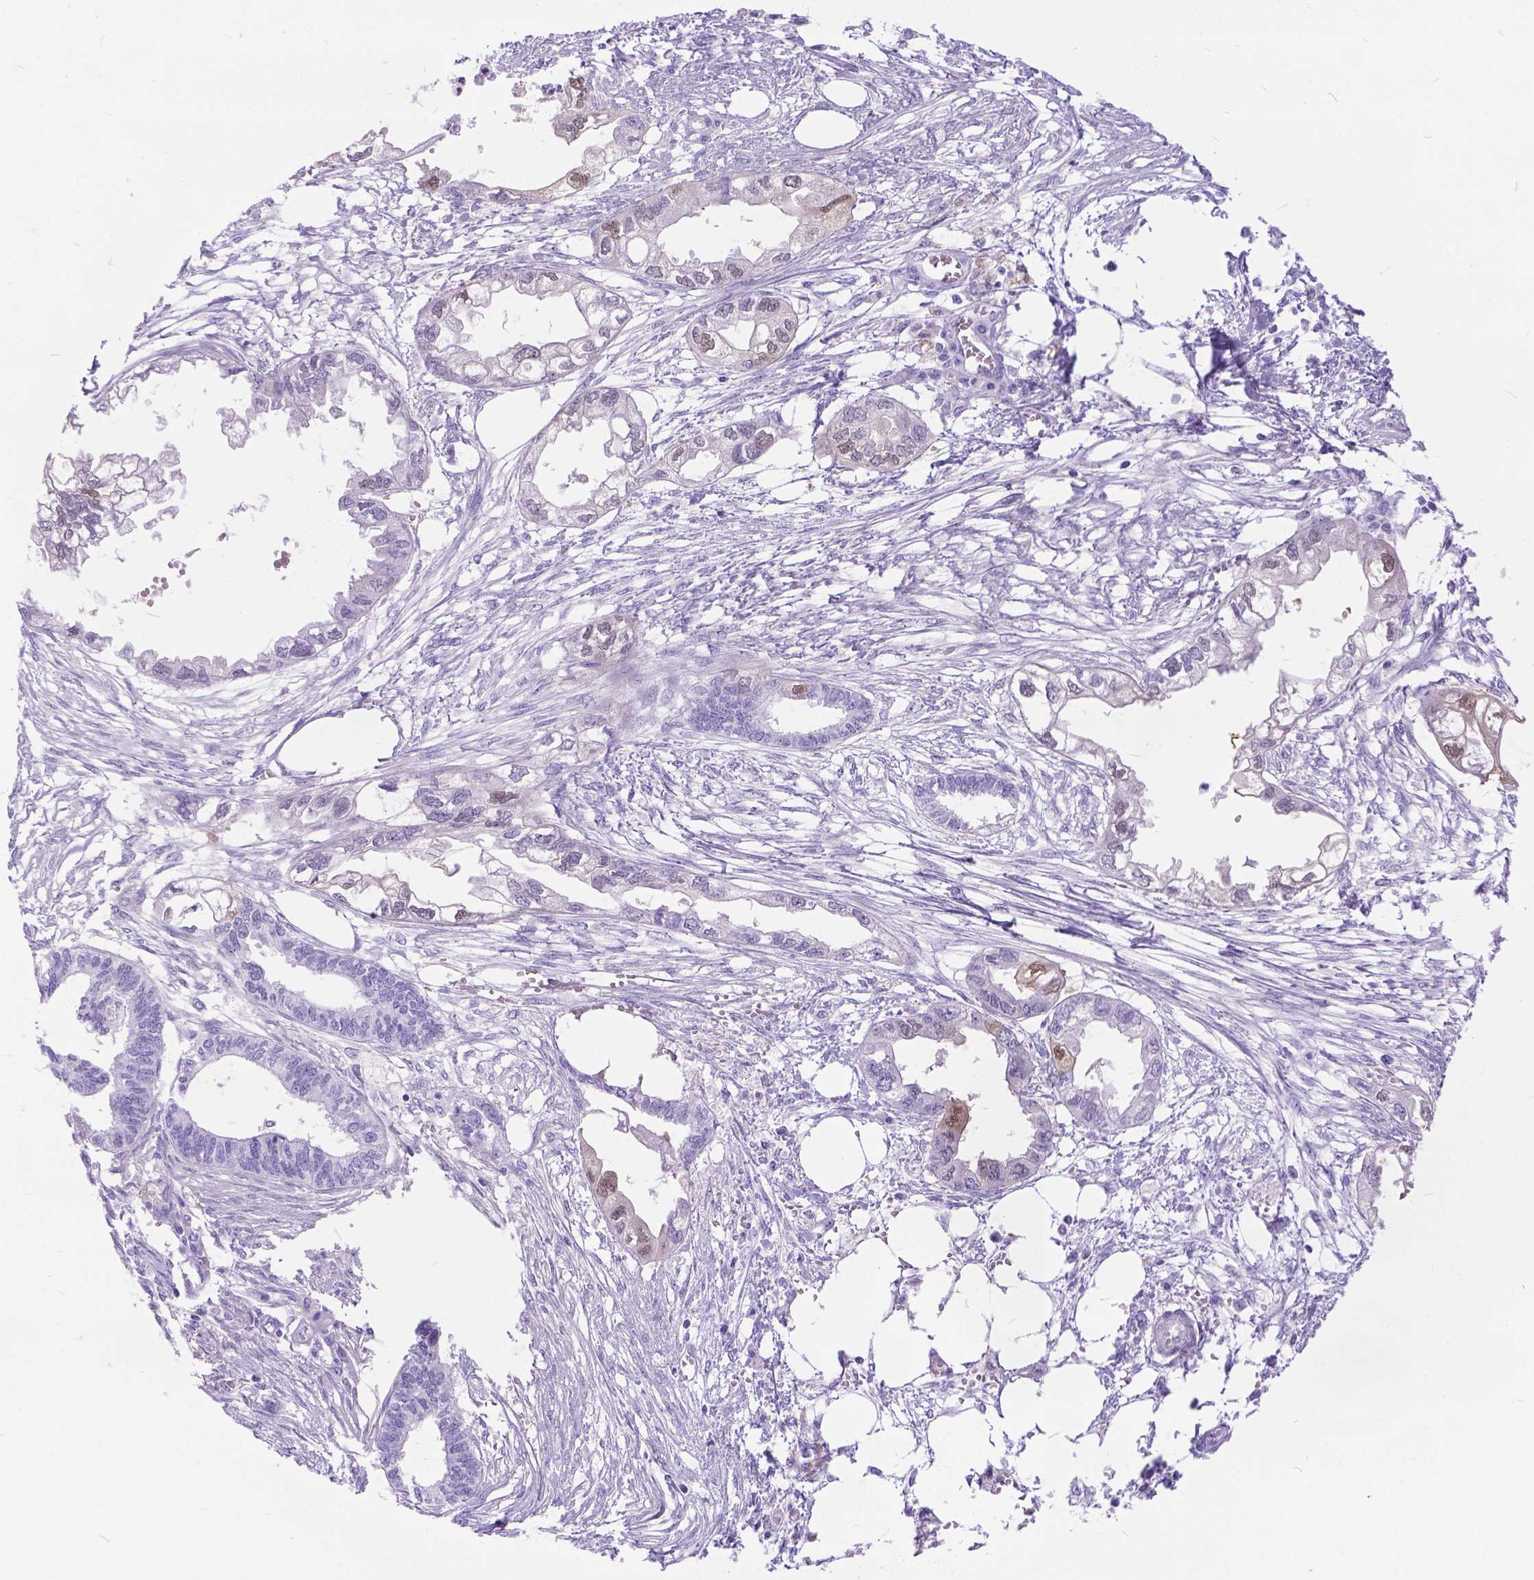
{"staining": {"intensity": "weak", "quantity": "<25%", "location": "nuclear"}, "tissue": "endometrial cancer", "cell_type": "Tumor cells", "image_type": "cancer", "snomed": [{"axis": "morphology", "description": "Adenocarcinoma, NOS"}, {"axis": "morphology", "description": "Adenocarcinoma, metastatic, NOS"}, {"axis": "topography", "description": "Adipose tissue"}, {"axis": "topography", "description": "Endometrium"}], "caption": "Tumor cells are negative for protein expression in human metastatic adenocarcinoma (endometrial).", "gene": "TMEM169", "patient": {"sex": "female", "age": 67}}